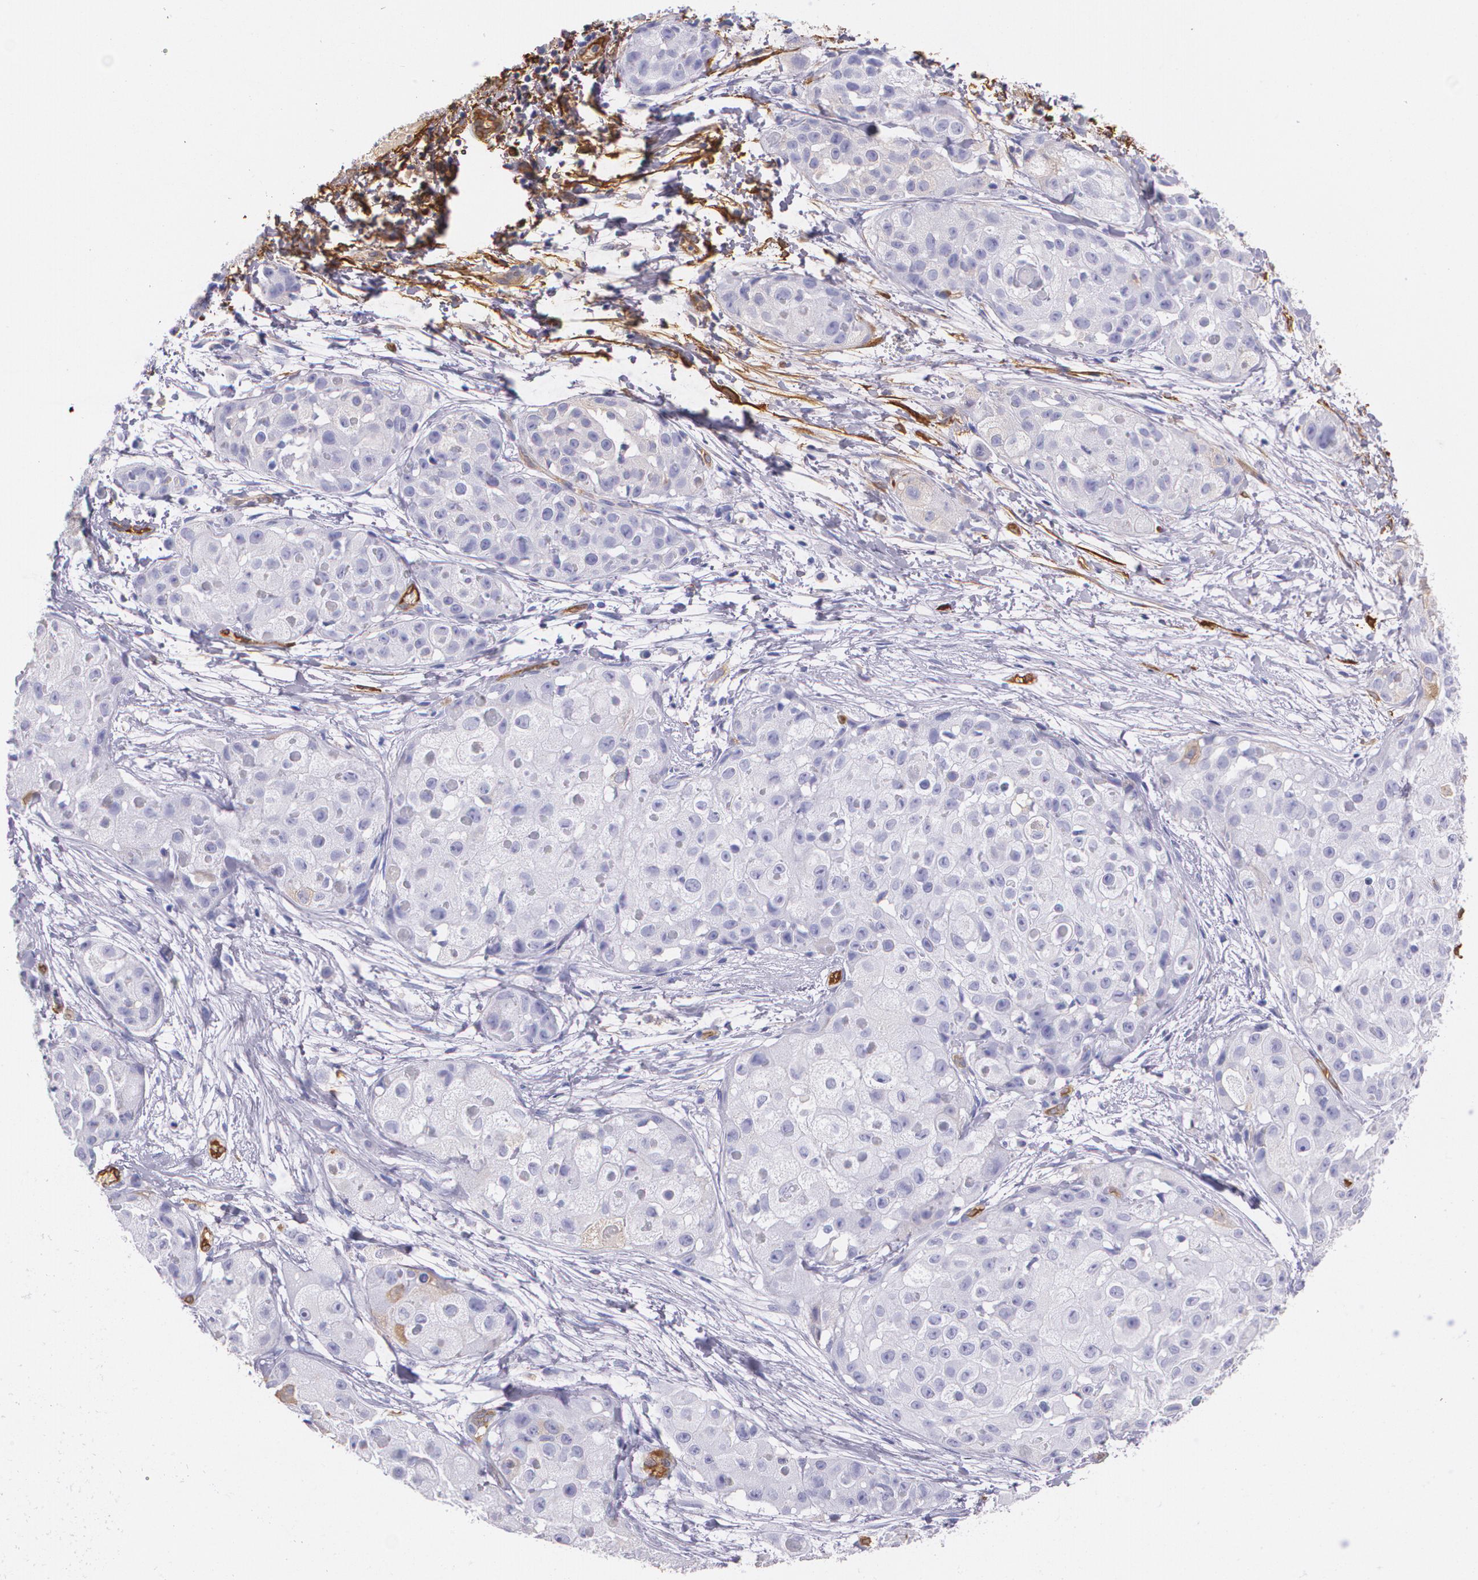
{"staining": {"intensity": "negative", "quantity": "none", "location": "none"}, "tissue": "skin cancer", "cell_type": "Tumor cells", "image_type": "cancer", "snomed": [{"axis": "morphology", "description": "Squamous cell carcinoma, NOS"}, {"axis": "topography", "description": "Skin"}], "caption": "Skin squamous cell carcinoma was stained to show a protein in brown. There is no significant expression in tumor cells.", "gene": "MMP2", "patient": {"sex": "female", "age": 57}}